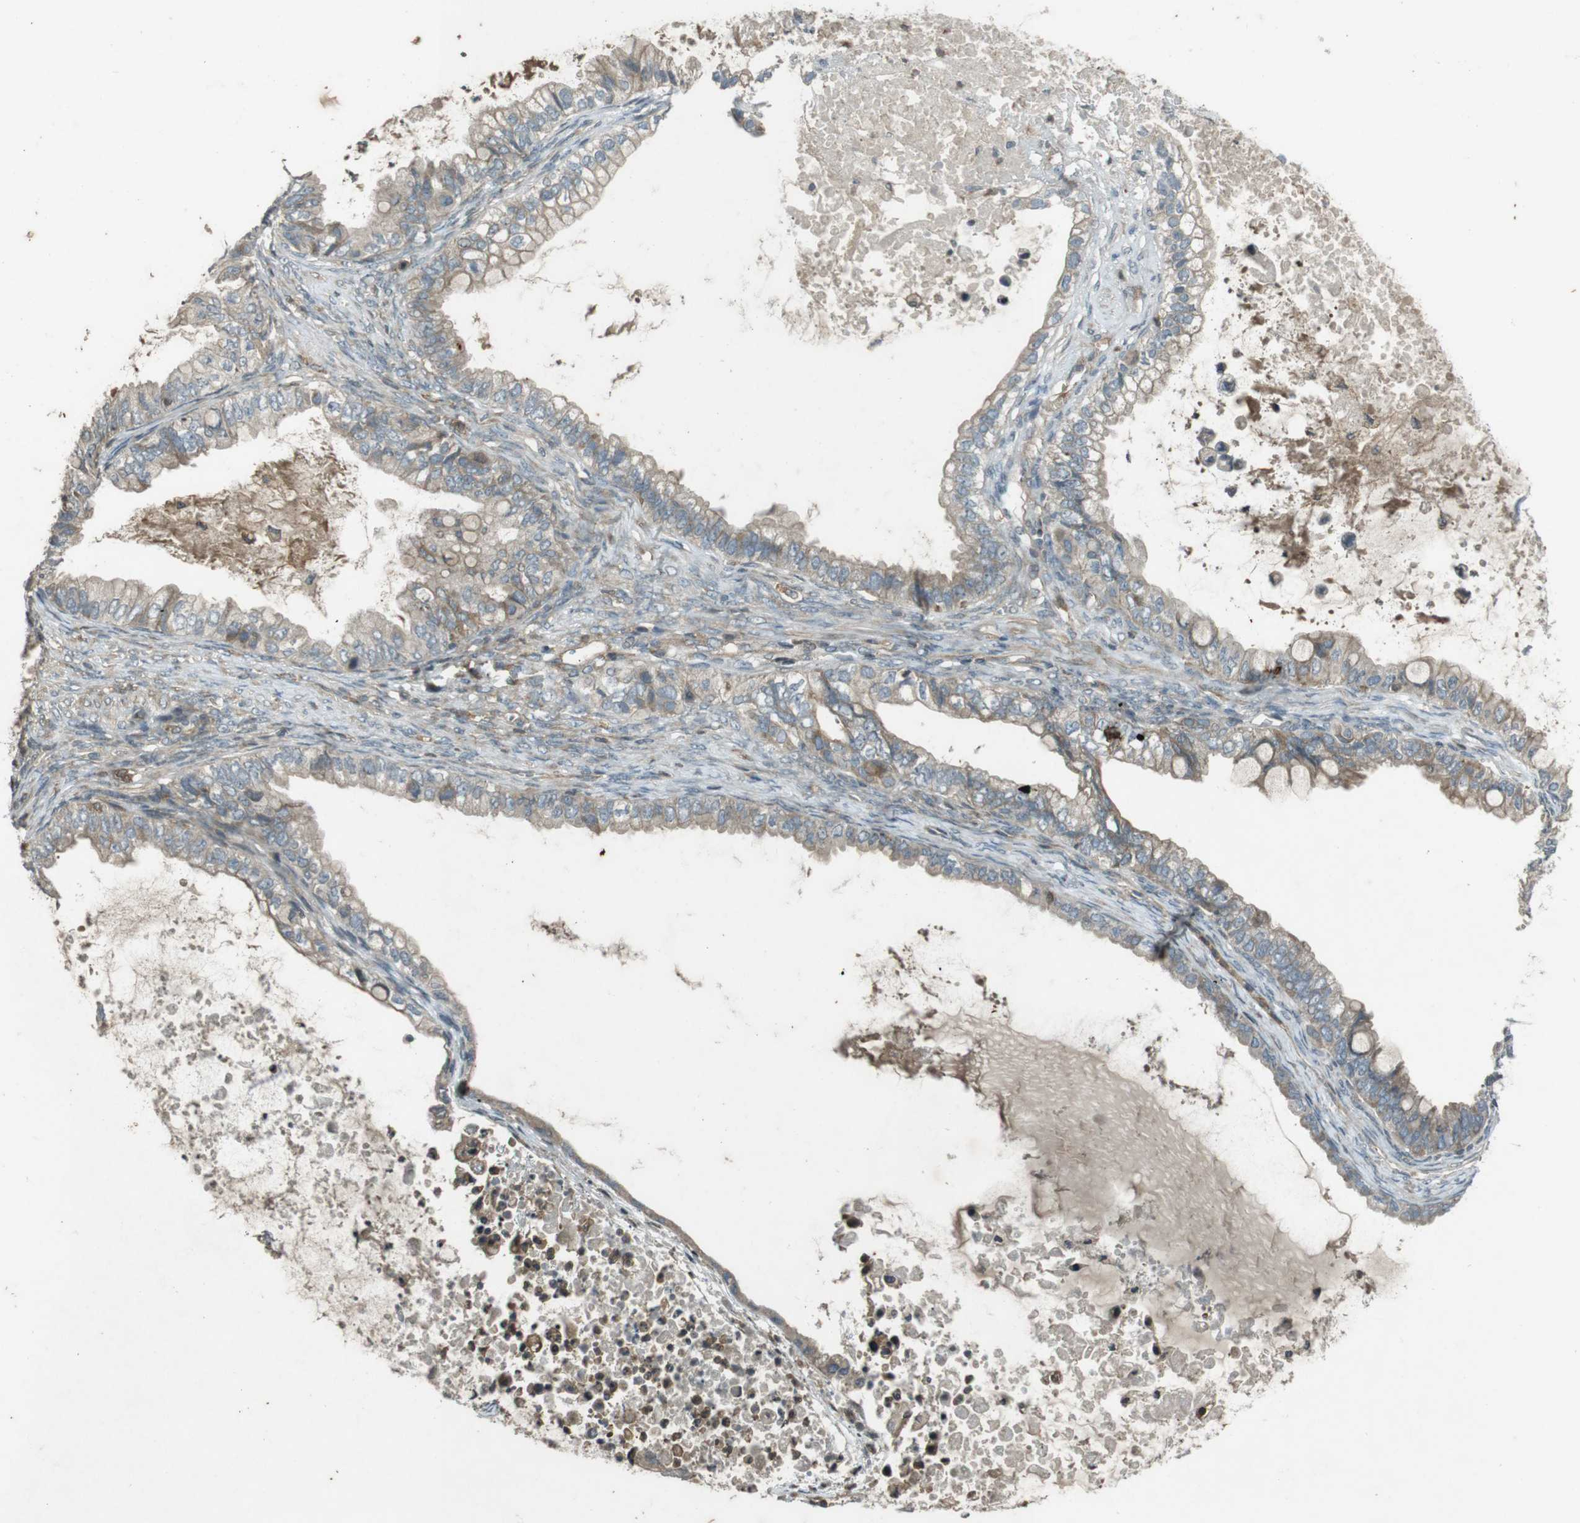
{"staining": {"intensity": "weak", "quantity": ">75%", "location": "cytoplasmic/membranous"}, "tissue": "ovarian cancer", "cell_type": "Tumor cells", "image_type": "cancer", "snomed": [{"axis": "morphology", "description": "Cystadenocarcinoma, mucinous, NOS"}, {"axis": "topography", "description": "Ovary"}], "caption": "A brown stain shows weak cytoplasmic/membranous staining of a protein in human ovarian cancer (mucinous cystadenocarcinoma) tumor cells.", "gene": "ZYX", "patient": {"sex": "female", "age": 80}}